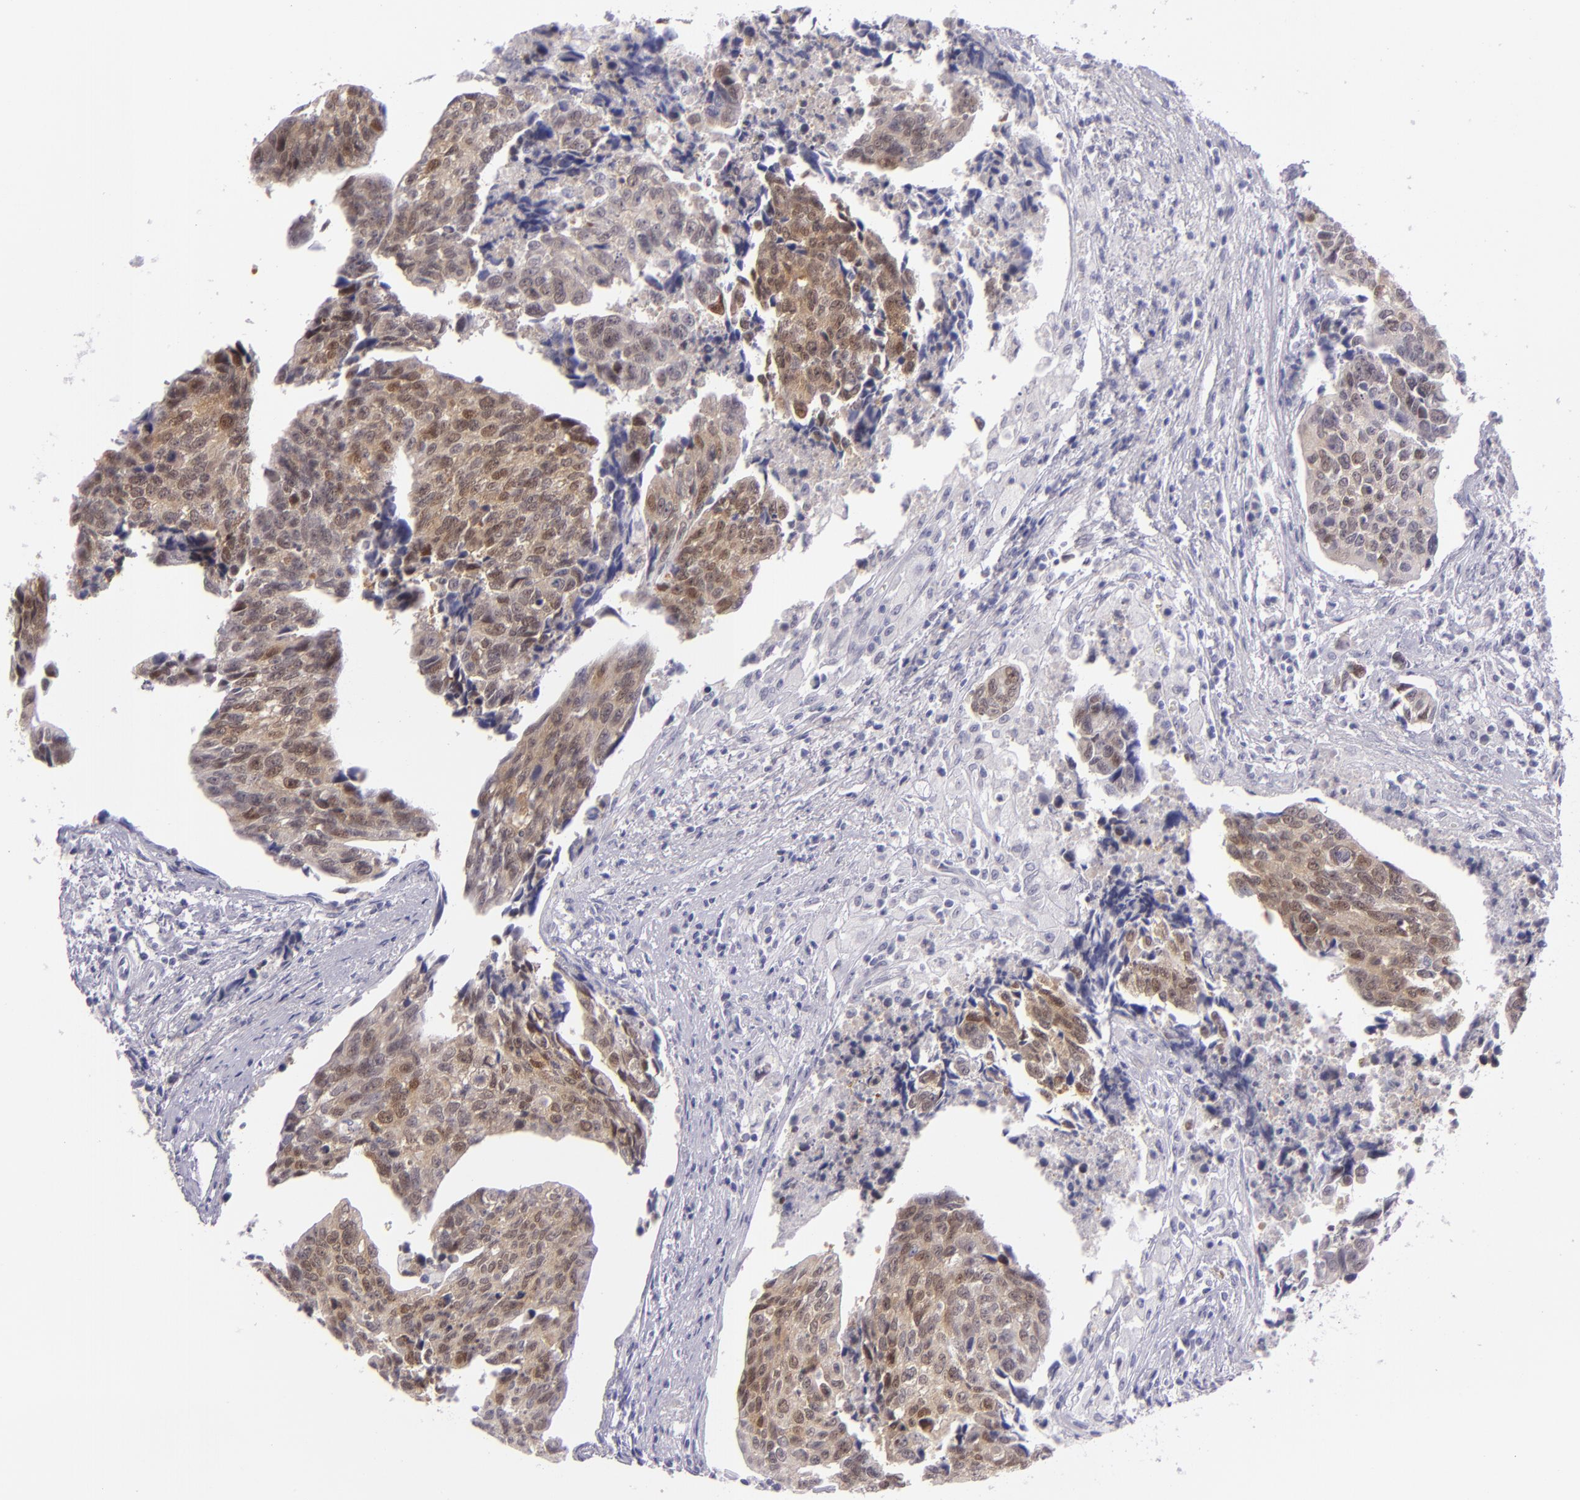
{"staining": {"intensity": "weak", "quantity": "25%-75%", "location": "cytoplasmic/membranous,nuclear"}, "tissue": "urothelial cancer", "cell_type": "Tumor cells", "image_type": "cancer", "snomed": [{"axis": "morphology", "description": "Urothelial carcinoma, High grade"}, {"axis": "topography", "description": "Urinary bladder"}], "caption": "IHC staining of urothelial cancer, which demonstrates low levels of weak cytoplasmic/membranous and nuclear positivity in about 25%-75% of tumor cells indicating weak cytoplasmic/membranous and nuclear protein positivity. The staining was performed using DAB (brown) for protein detection and nuclei were counterstained in hematoxylin (blue).", "gene": "CSE1L", "patient": {"sex": "male", "age": 81}}